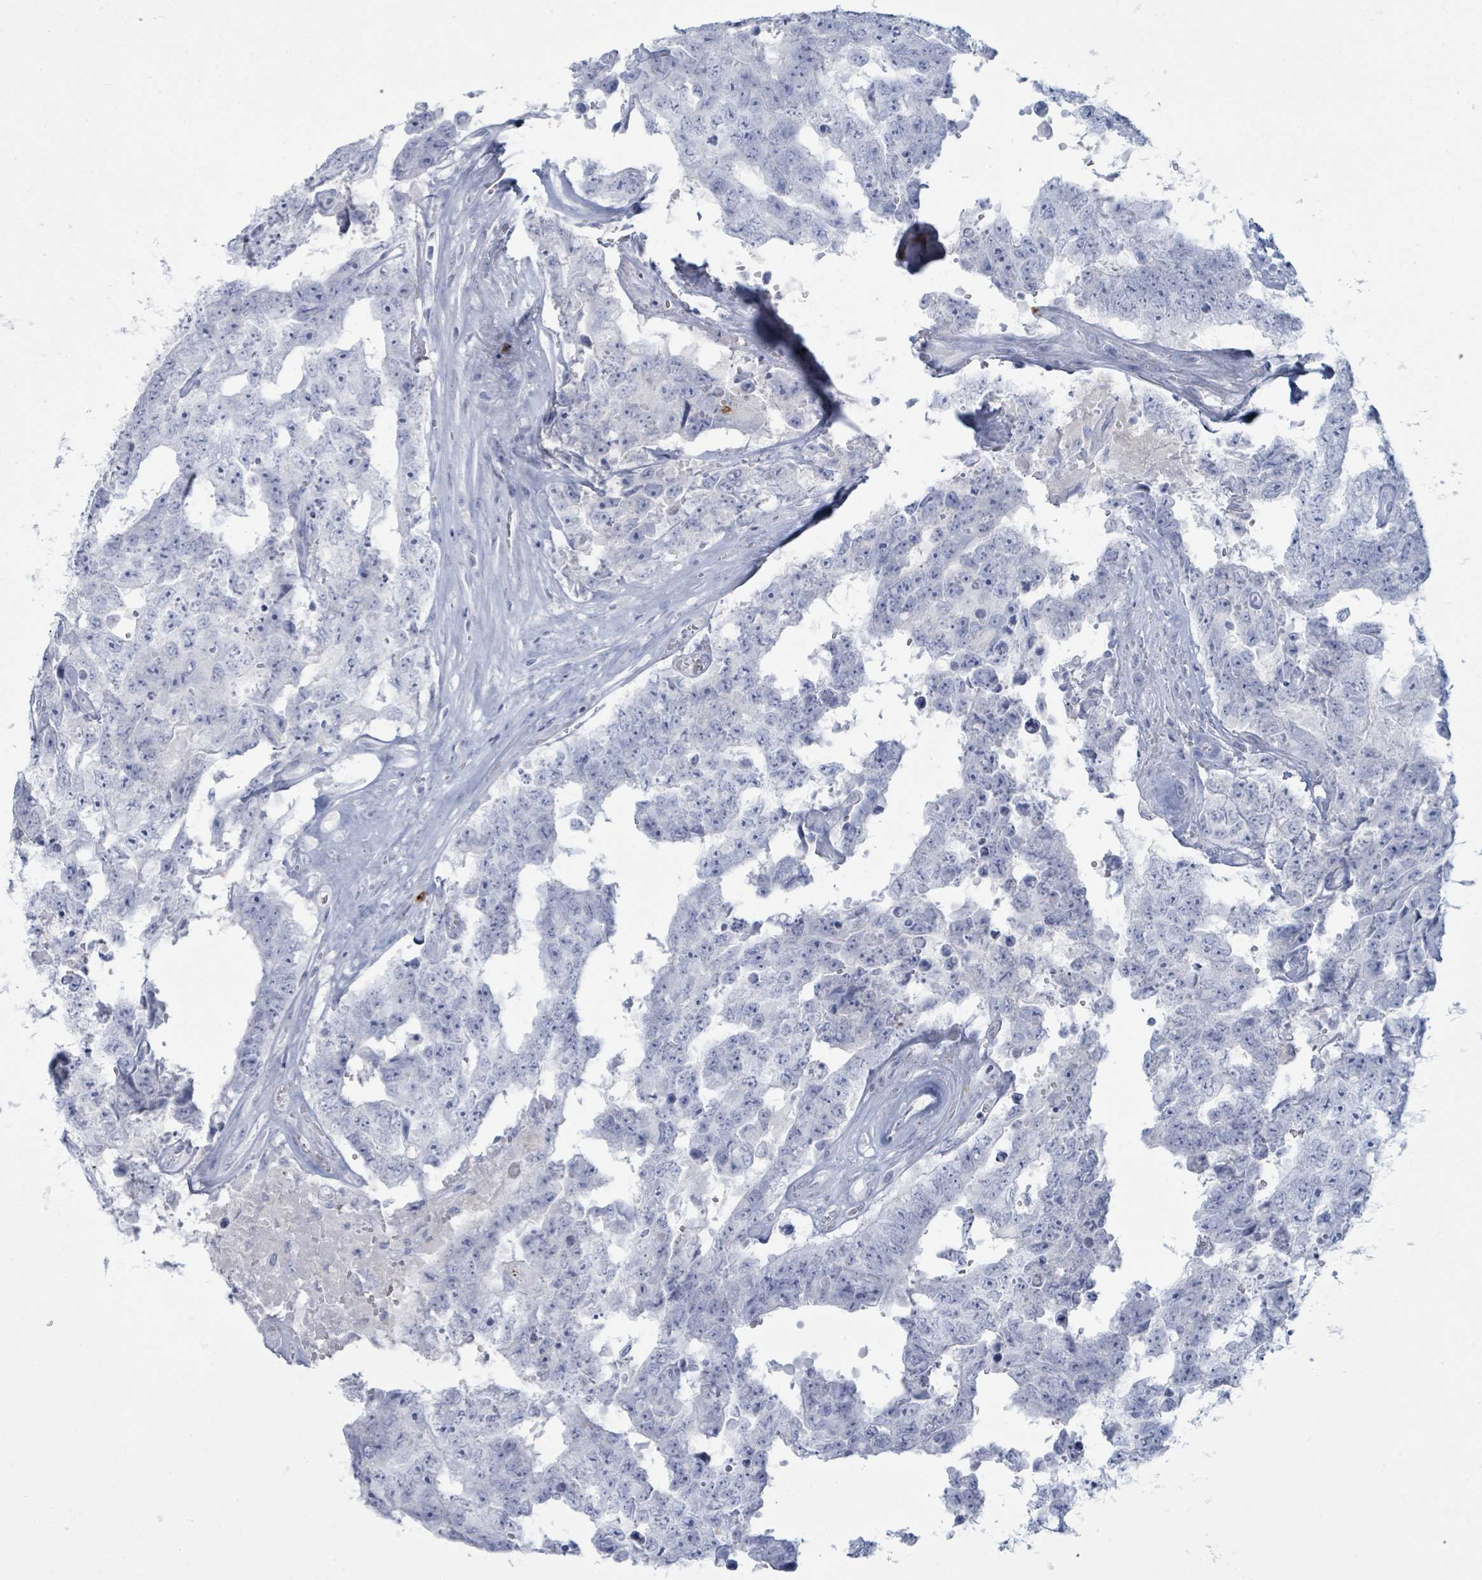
{"staining": {"intensity": "negative", "quantity": "none", "location": "none"}, "tissue": "testis cancer", "cell_type": "Tumor cells", "image_type": "cancer", "snomed": [{"axis": "morphology", "description": "Normal tissue, NOS"}, {"axis": "morphology", "description": "Carcinoma, Embryonal, NOS"}, {"axis": "topography", "description": "Testis"}, {"axis": "topography", "description": "Epididymis"}], "caption": "Immunohistochemical staining of human testis cancer (embryonal carcinoma) exhibits no significant expression in tumor cells.", "gene": "DEFA4", "patient": {"sex": "male", "age": 25}}